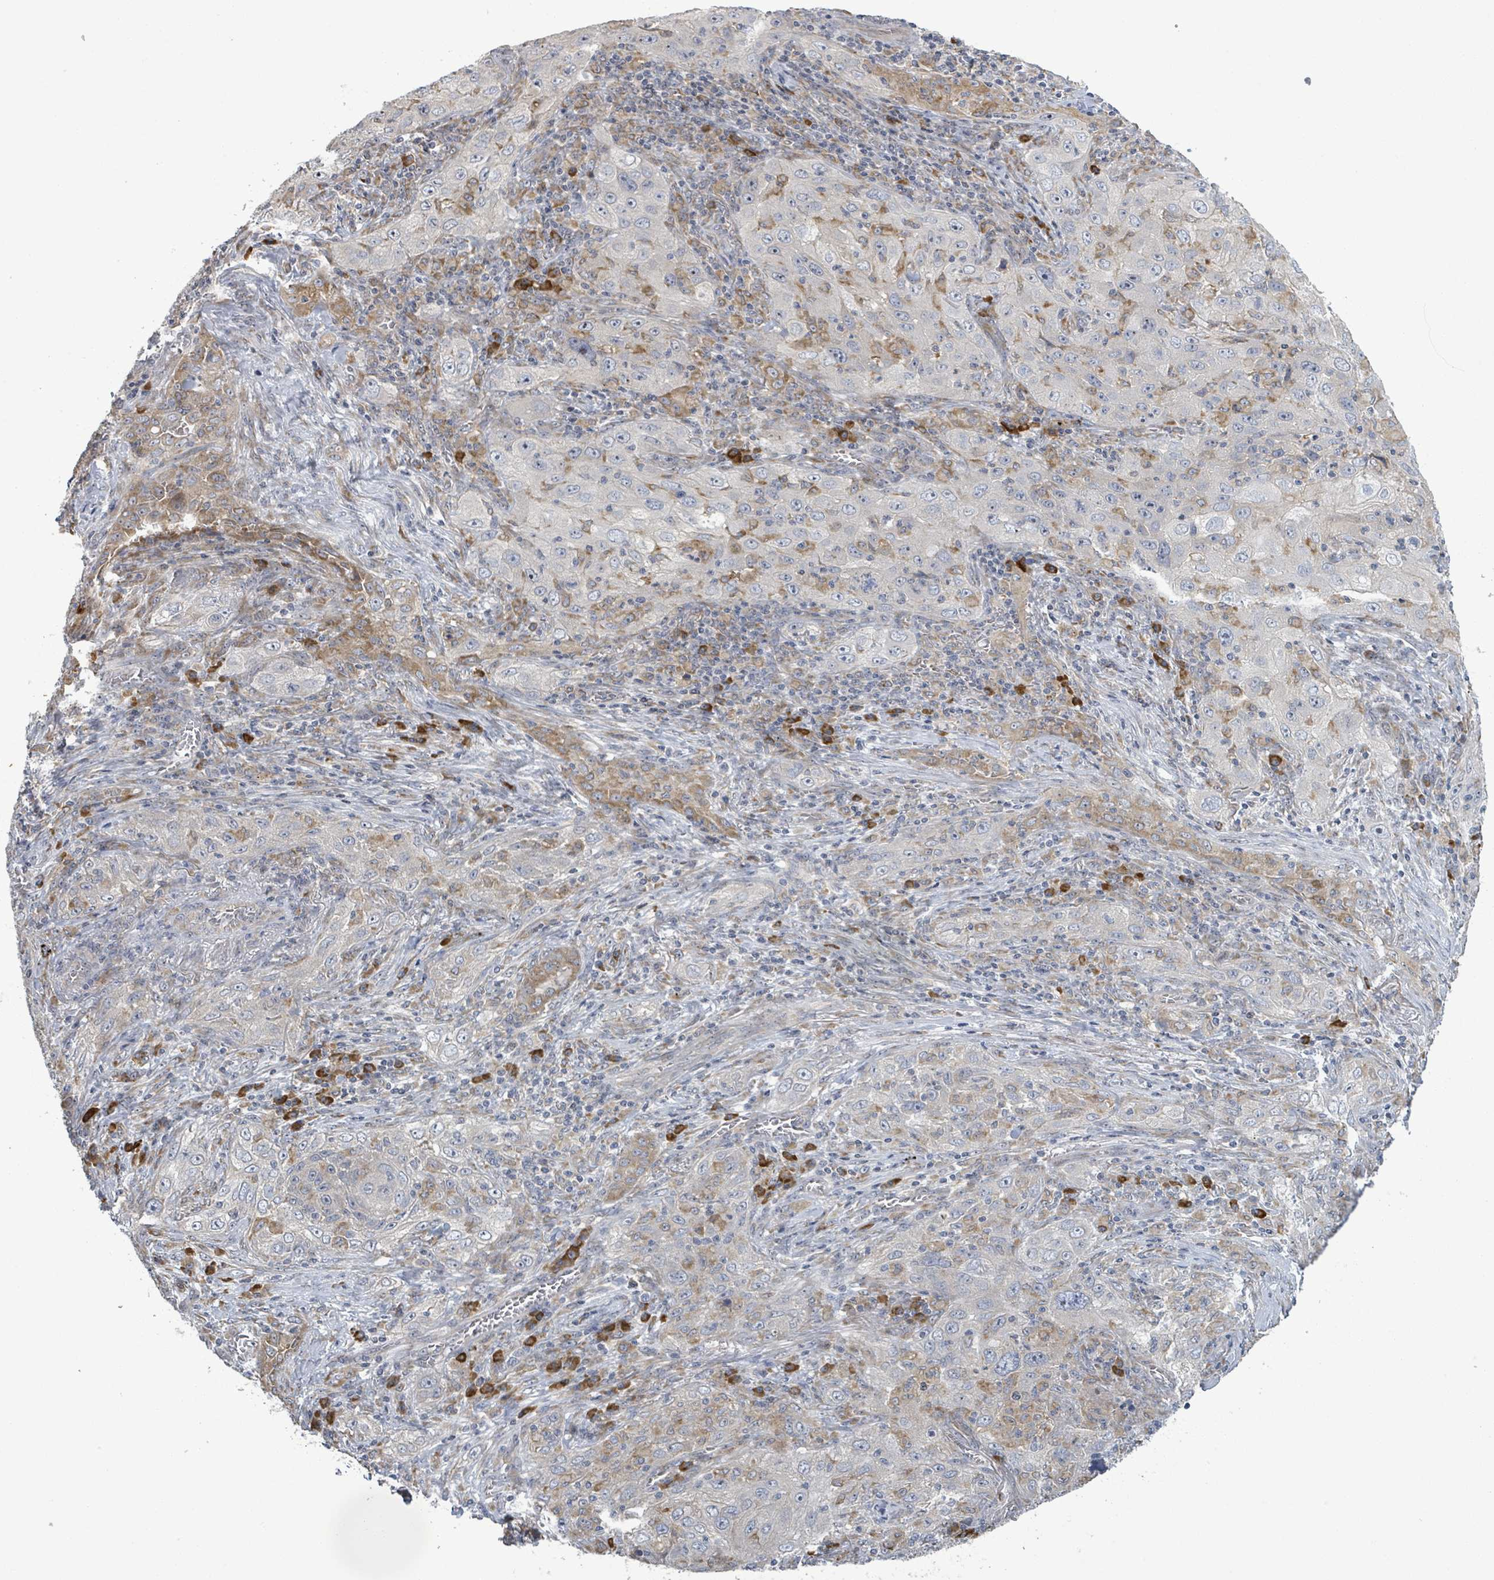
{"staining": {"intensity": "moderate", "quantity": "<25%", "location": "cytoplasmic/membranous"}, "tissue": "lung cancer", "cell_type": "Tumor cells", "image_type": "cancer", "snomed": [{"axis": "morphology", "description": "Squamous cell carcinoma, NOS"}, {"axis": "topography", "description": "Lung"}], "caption": "Protein staining shows moderate cytoplasmic/membranous expression in about <25% of tumor cells in lung cancer (squamous cell carcinoma).", "gene": "ATP13A1", "patient": {"sex": "female", "age": 69}}